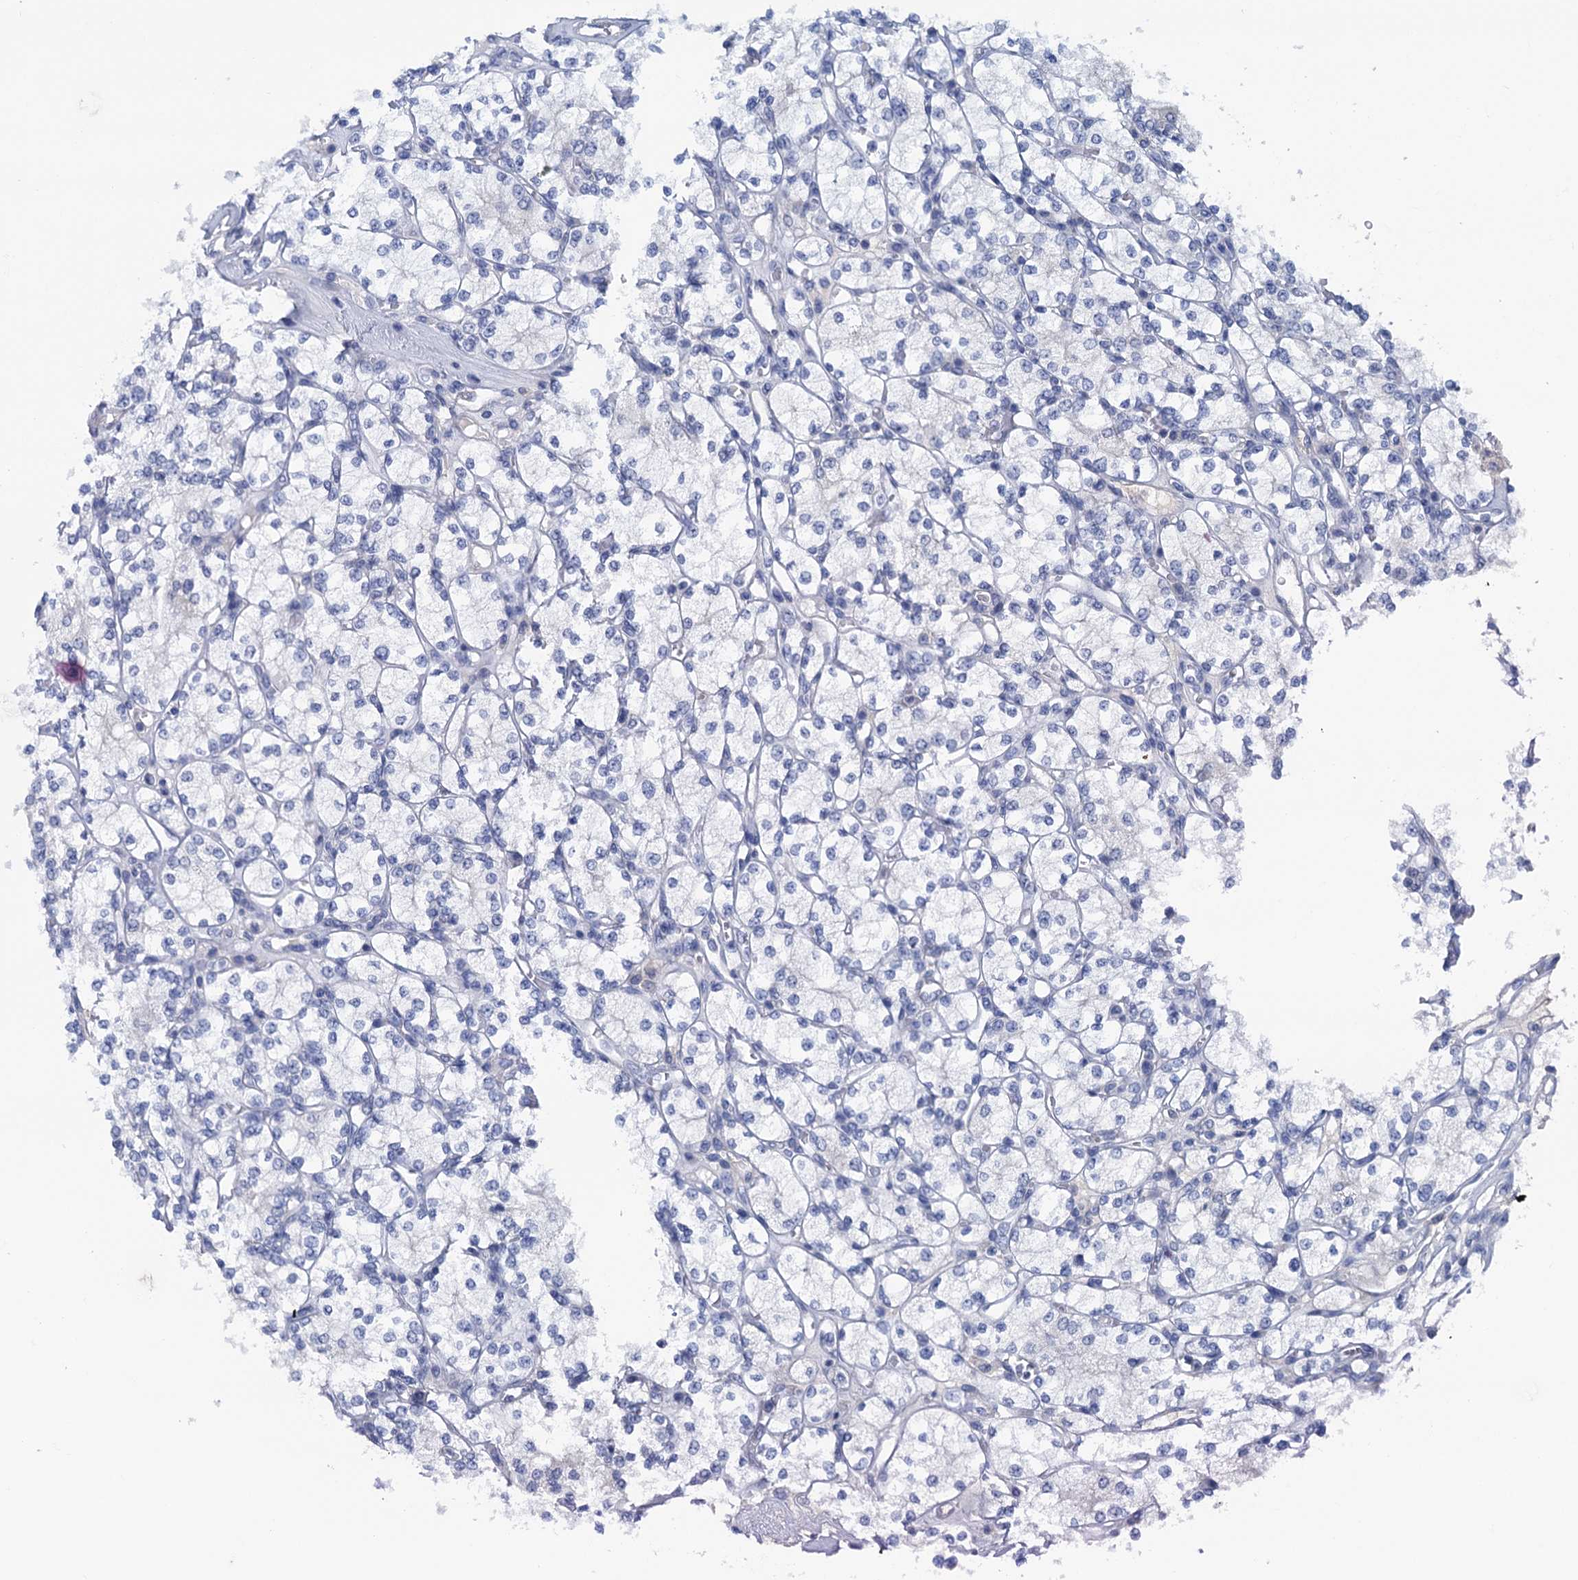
{"staining": {"intensity": "negative", "quantity": "none", "location": "none"}, "tissue": "renal cancer", "cell_type": "Tumor cells", "image_type": "cancer", "snomed": [{"axis": "morphology", "description": "Adenocarcinoma, NOS"}, {"axis": "topography", "description": "Kidney"}], "caption": "Renal cancer was stained to show a protein in brown. There is no significant expression in tumor cells.", "gene": "MYOZ3", "patient": {"sex": "male", "age": 77}}